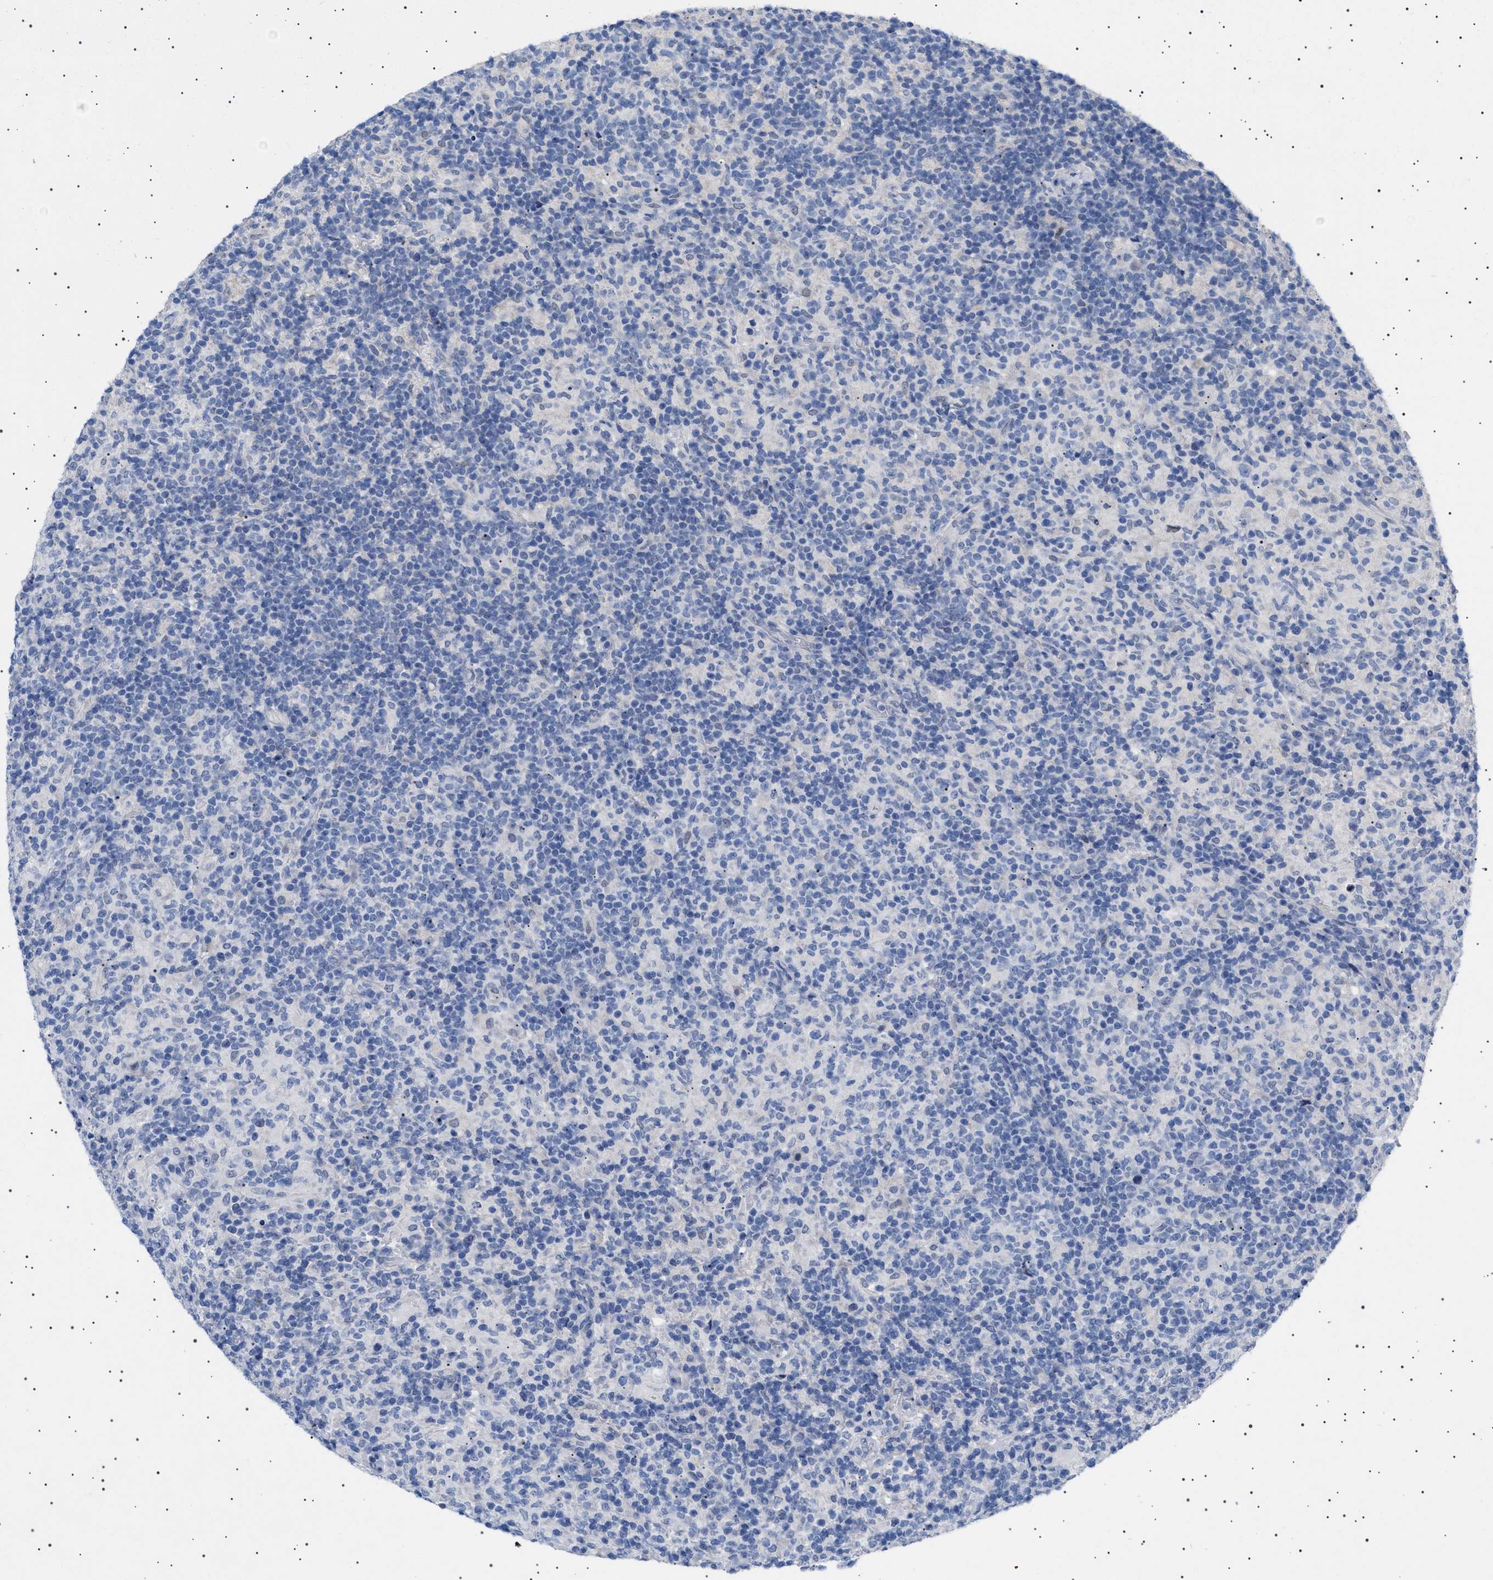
{"staining": {"intensity": "negative", "quantity": "none", "location": "none"}, "tissue": "lymphoma", "cell_type": "Tumor cells", "image_type": "cancer", "snomed": [{"axis": "morphology", "description": "Hodgkin's disease, NOS"}, {"axis": "topography", "description": "Lymph node"}], "caption": "This is an immunohistochemistry micrograph of human lymphoma. There is no positivity in tumor cells.", "gene": "HTR1A", "patient": {"sex": "male", "age": 70}}